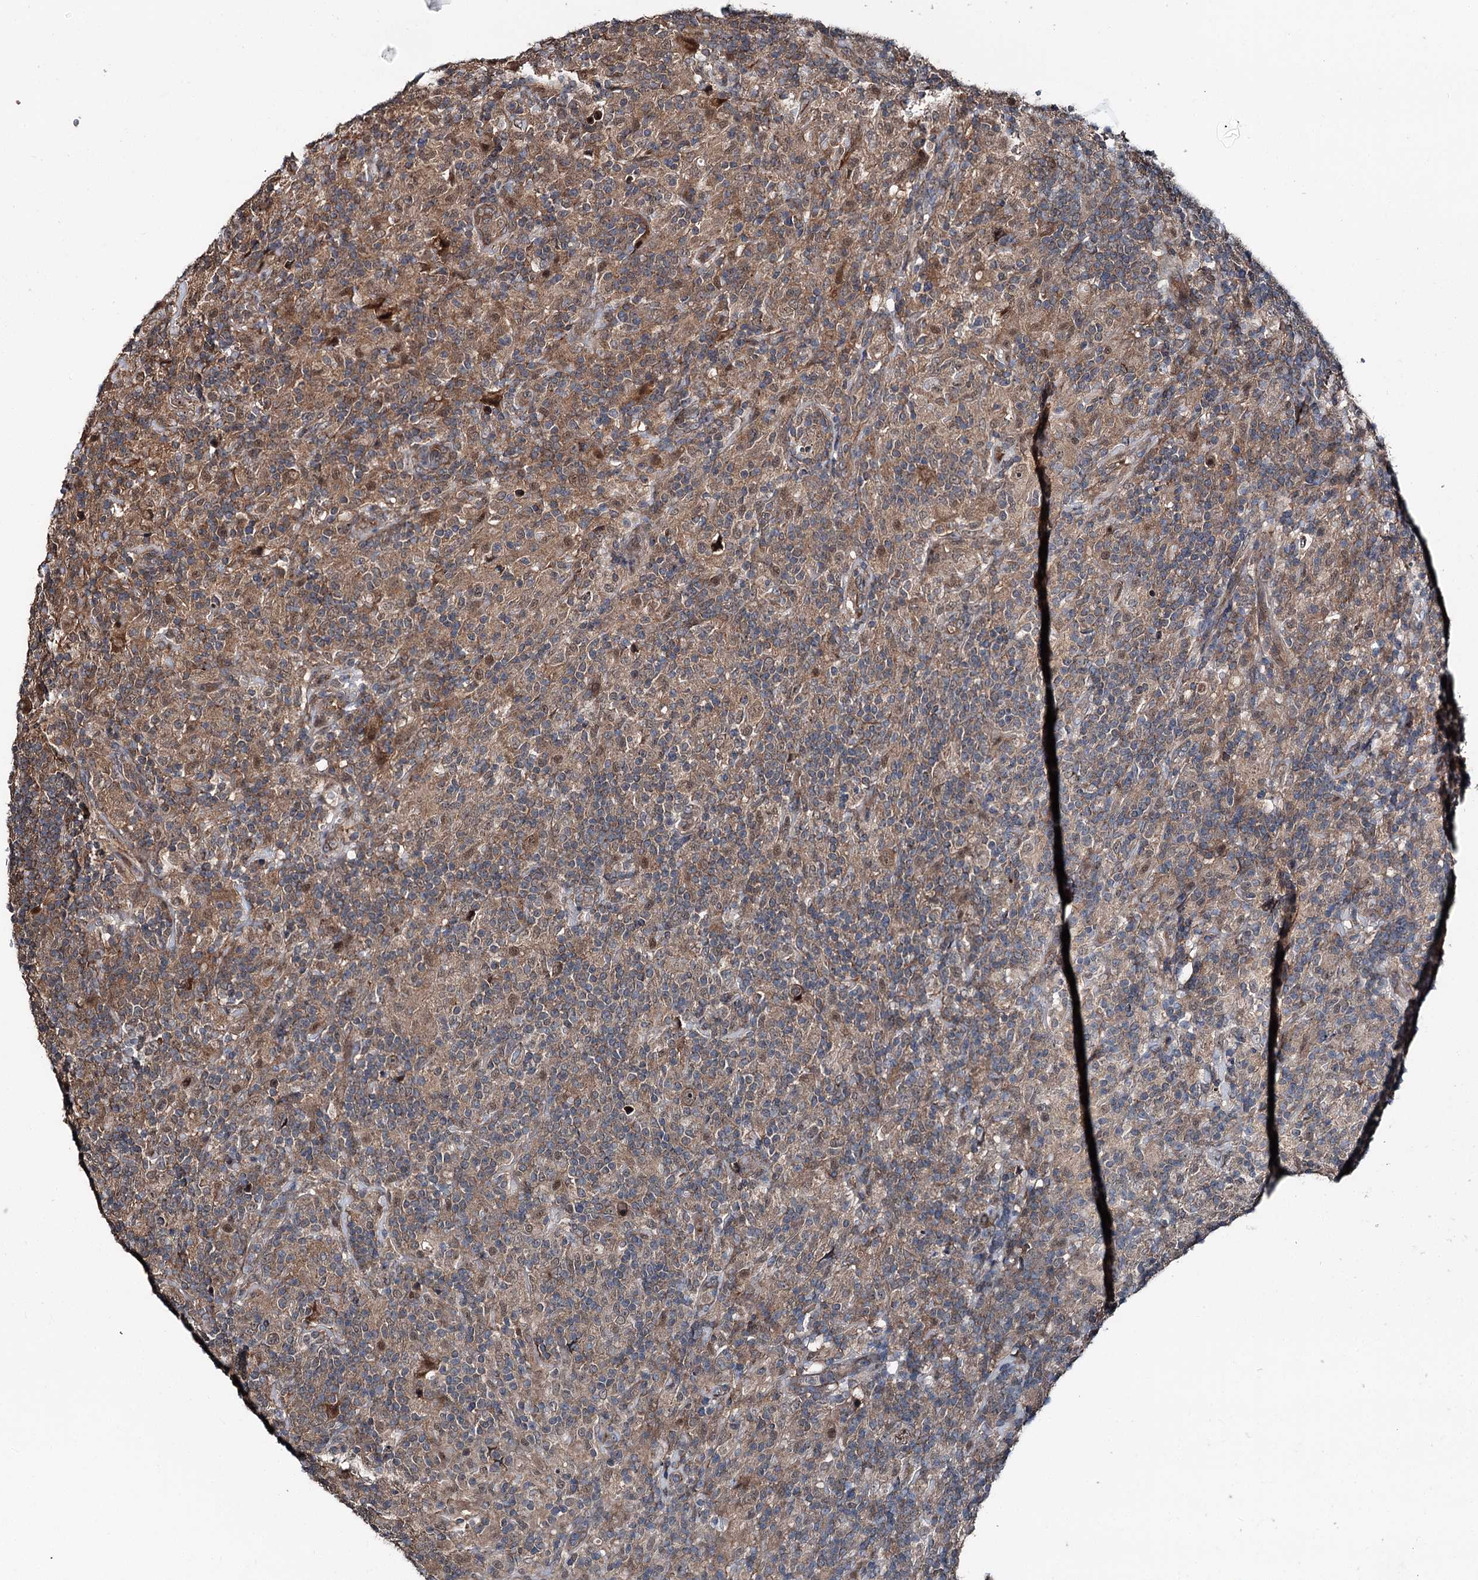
{"staining": {"intensity": "moderate", "quantity": ">75%", "location": "cytoplasmic/membranous"}, "tissue": "lymphoma", "cell_type": "Tumor cells", "image_type": "cancer", "snomed": [{"axis": "morphology", "description": "Hodgkin's disease, NOS"}, {"axis": "topography", "description": "Lymph node"}], "caption": "Lymphoma stained with a protein marker shows moderate staining in tumor cells.", "gene": "PSMD13", "patient": {"sex": "male", "age": 70}}